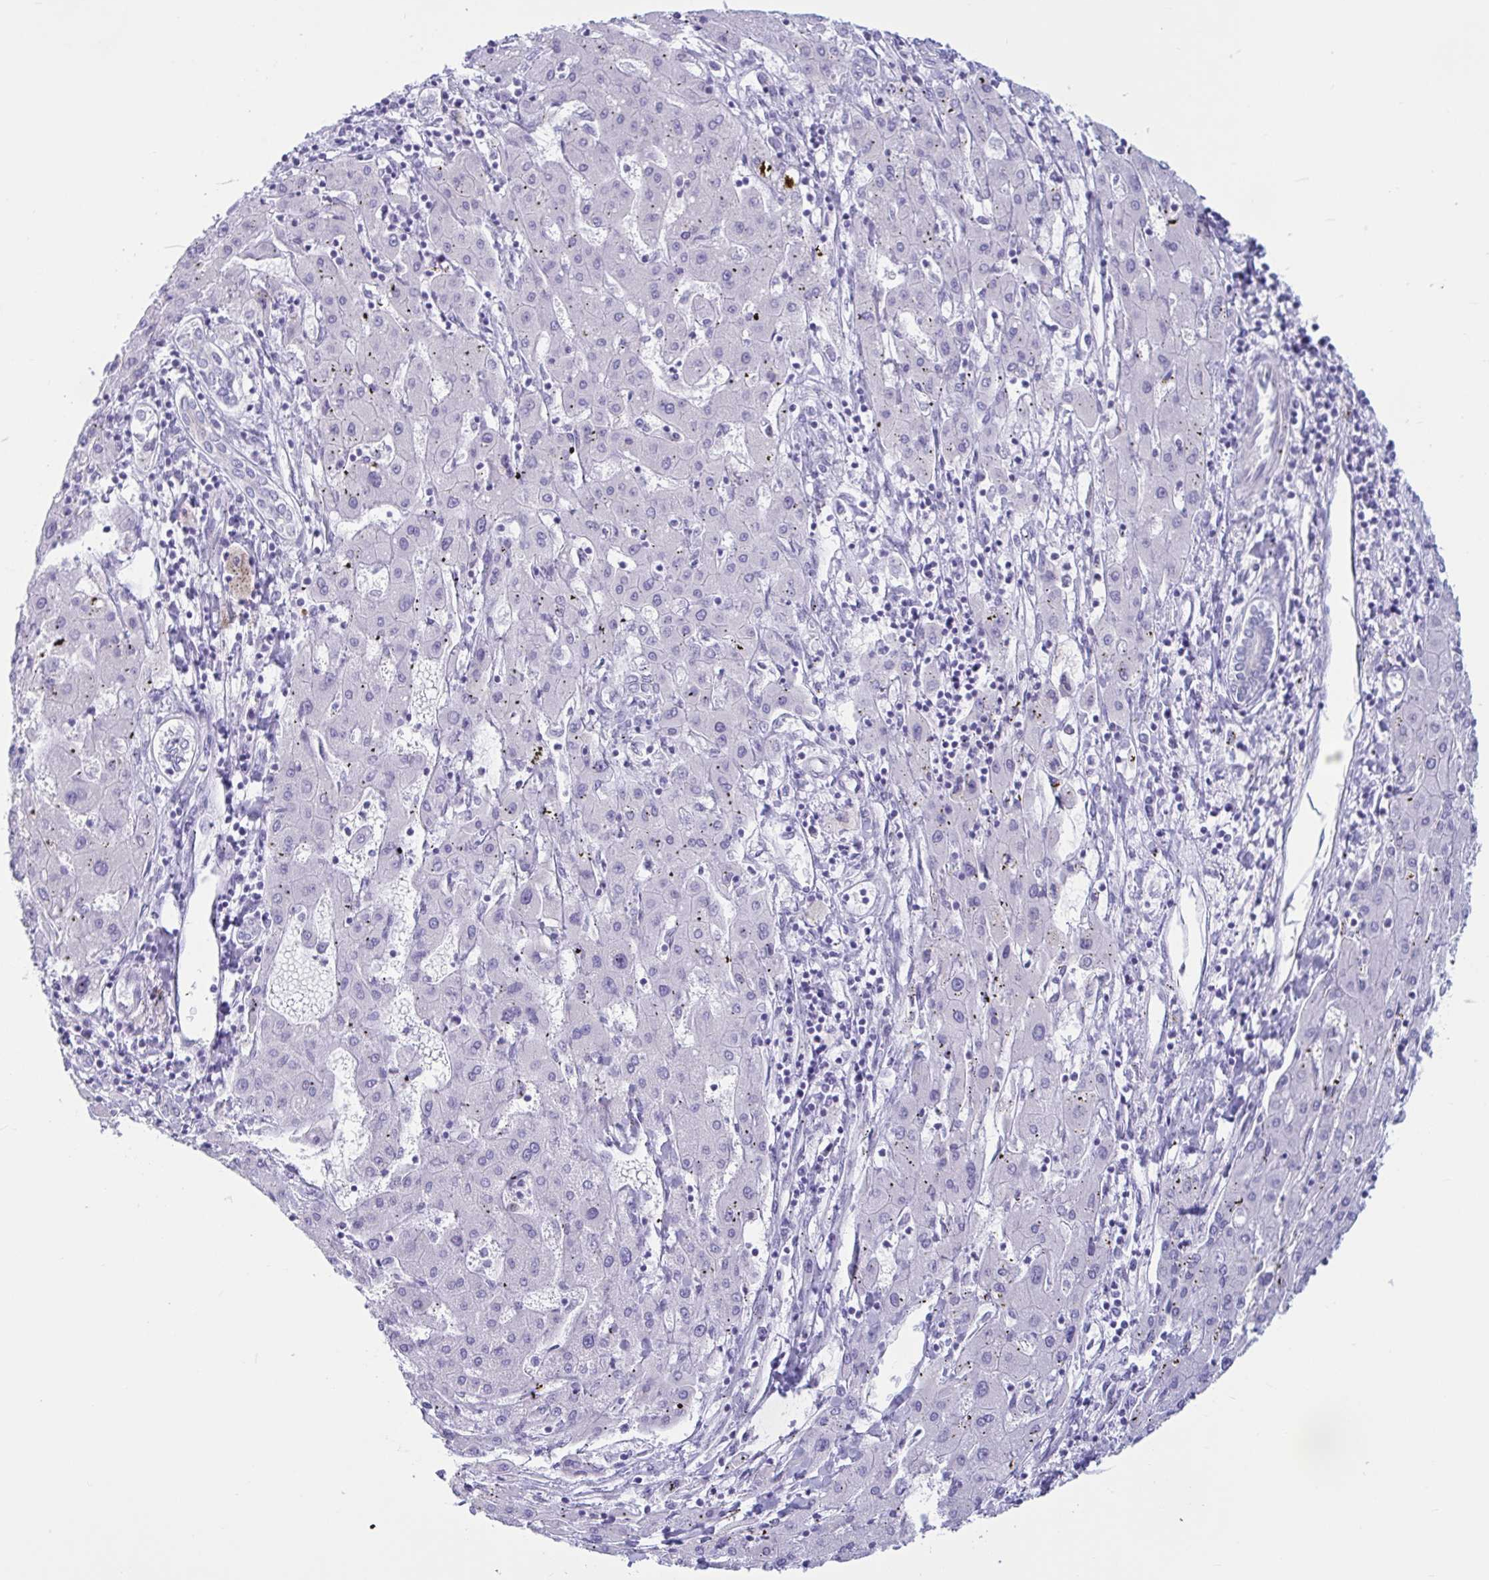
{"staining": {"intensity": "negative", "quantity": "none", "location": "none"}, "tissue": "liver cancer", "cell_type": "Tumor cells", "image_type": "cancer", "snomed": [{"axis": "morphology", "description": "Carcinoma, Hepatocellular, NOS"}, {"axis": "topography", "description": "Liver"}], "caption": "The histopathology image shows no significant expression in tumor cells of hepatocellular carcinoma (liver).", "gene": "TNNI2", "patient": {"sex": "male", "age": 72}}